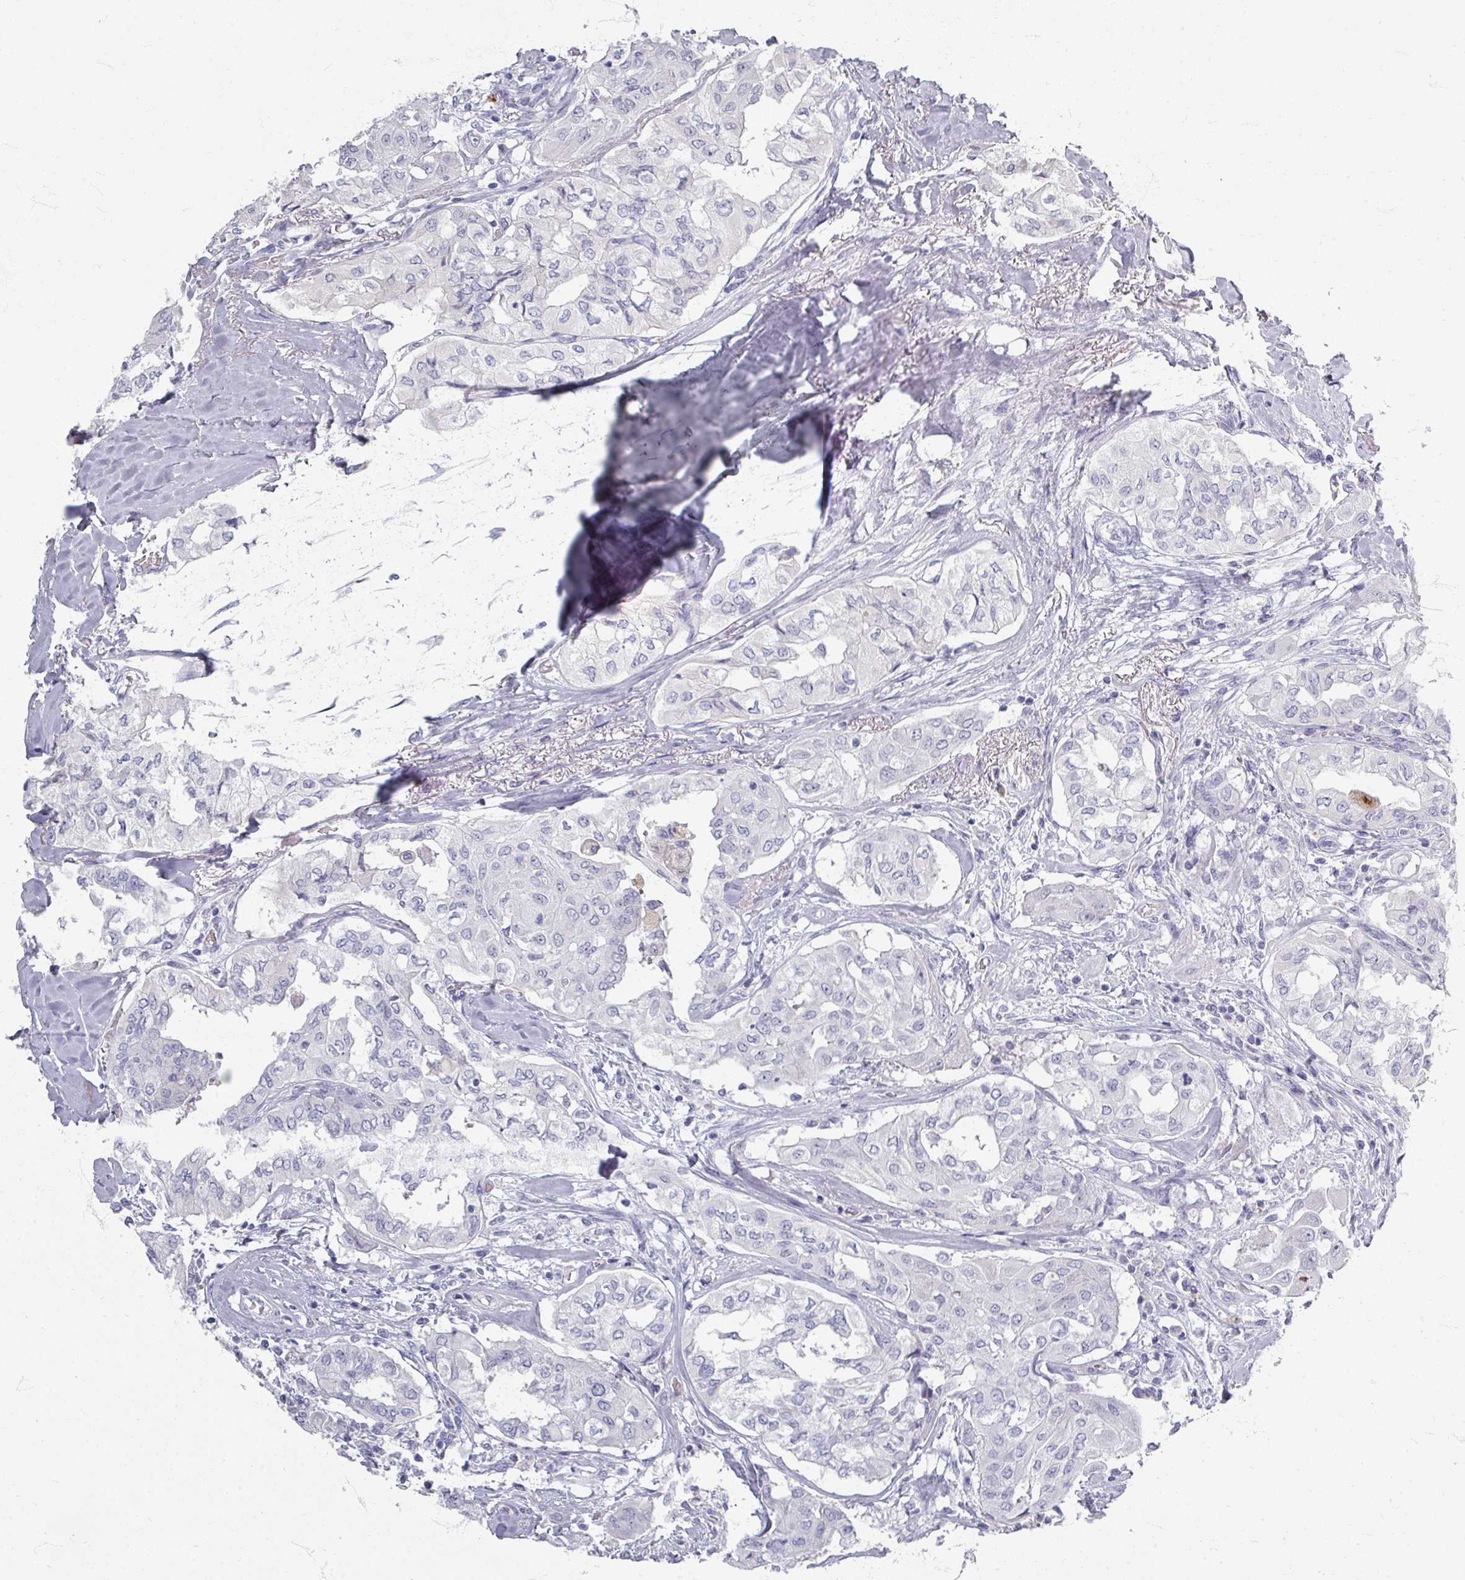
{"staining": {"intensity": "negative", "quantity": "none", "location": "none"}, "tissue": "thyroid cancer", "cell_type": "Tumor cells", "image_type": "cancer", "snomed": [{"axis": "morphology", "description": "Papillary adenocarcinoma, NOS"}, {"axis": "topography", "description": "Thyroid gland"}], "caption": "DAB immunohistochemical staining of human papillary adenocarcinoma (thyroid) shows no significant positivity in tumor cells. Brightfield microscopy of immunohistochemistry (IHC) stained with DAB (3,3'-diaminobenzidine) (brown) and hematoxylin (blue), captured at high magnification.", "gene": "ZNF878", "patient": {"sex": "female", "age": 59}}